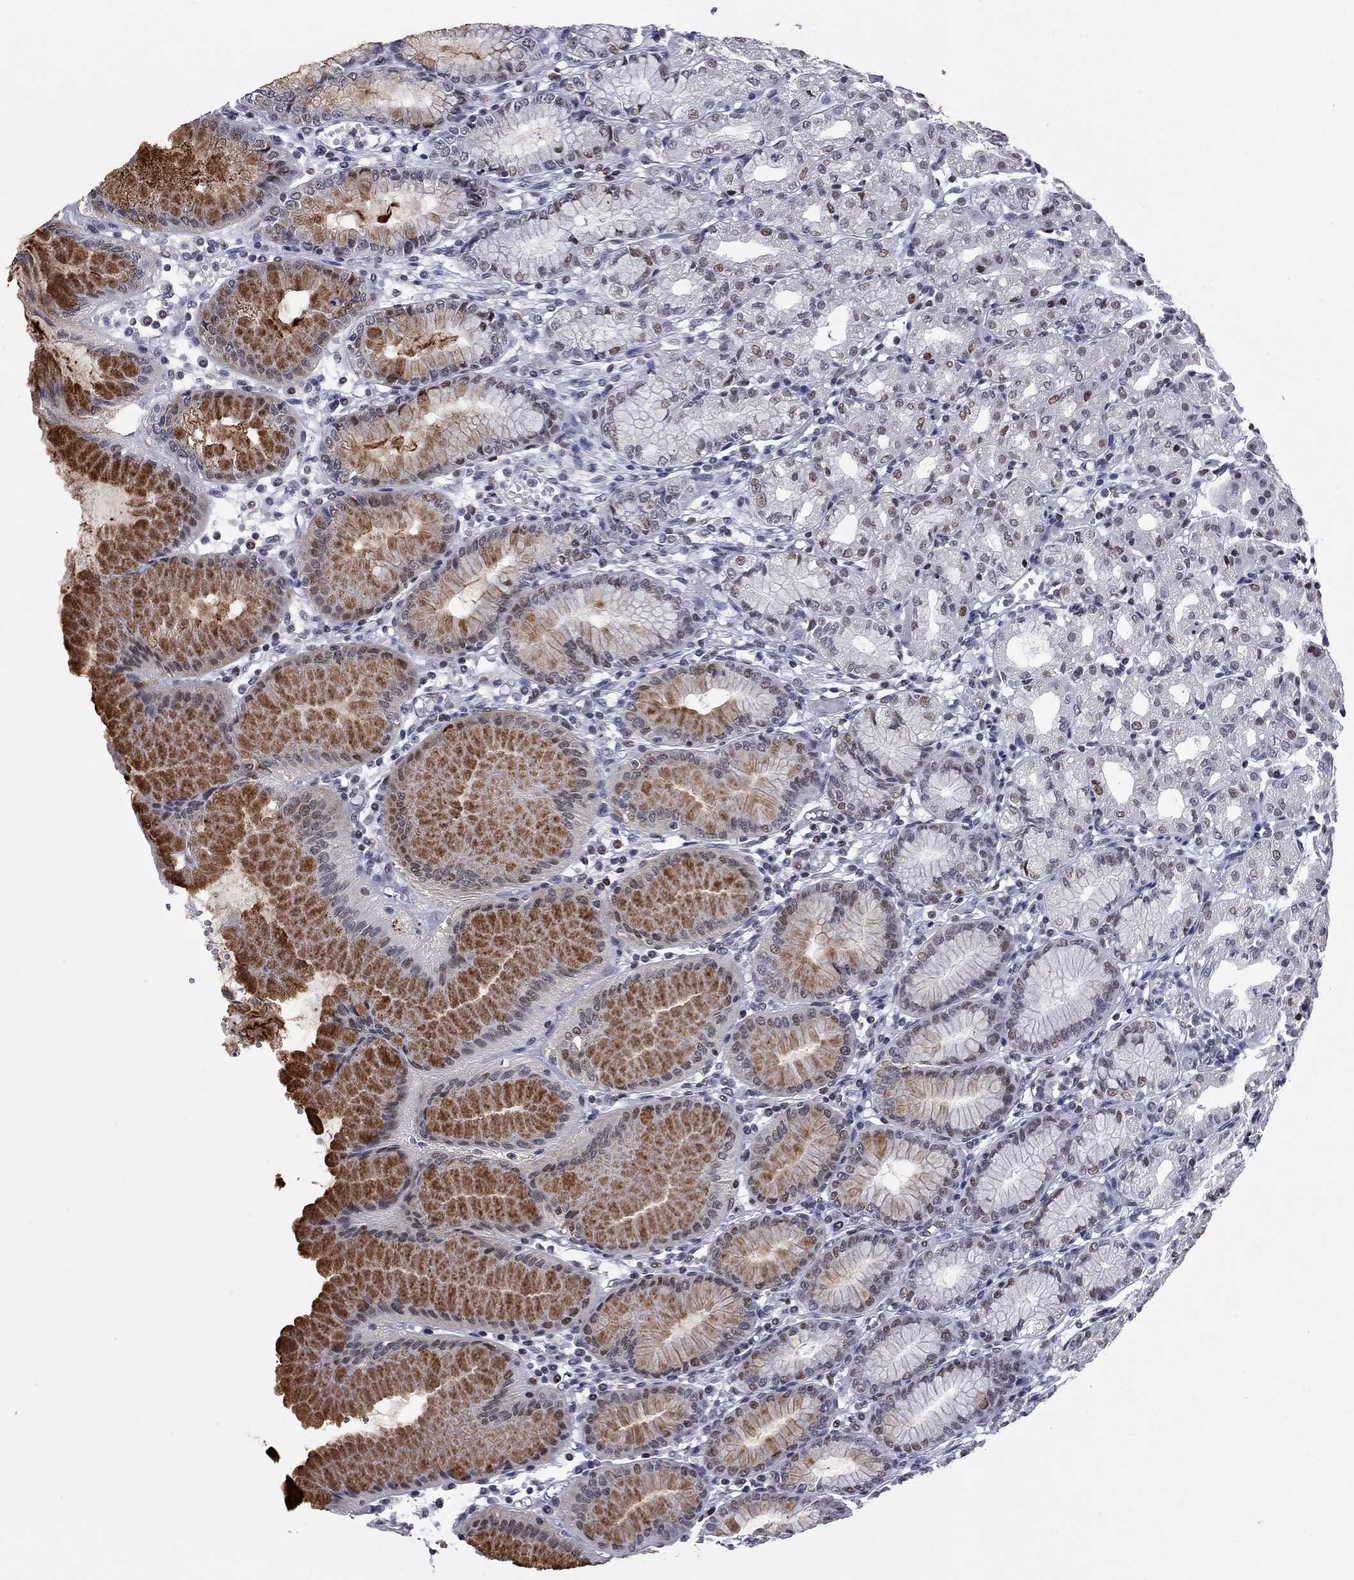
{"staining": {"intensity": "strong", "quantity": "25%-75%", "location": "cytoplasmic/membranous"}, "tissue": "stomach", "cell_type": "Glandular cells", "image_type": "normal", "snomed": [{"axis": "morphology", "description": "Normal tissue, NOS"}, {"axis": "topography", "description": "Skeletal muscle"}, {"axis": "topography", "description": "Stomach"}], "caption": "The photomicrograph demonstrates staining of benign stomach, revealing strong cytoplasmic/membranous protein staining (brown color) within glandular cells.", "gene": "ZNF154", "patient": {"sex": "female", "age": 57}}